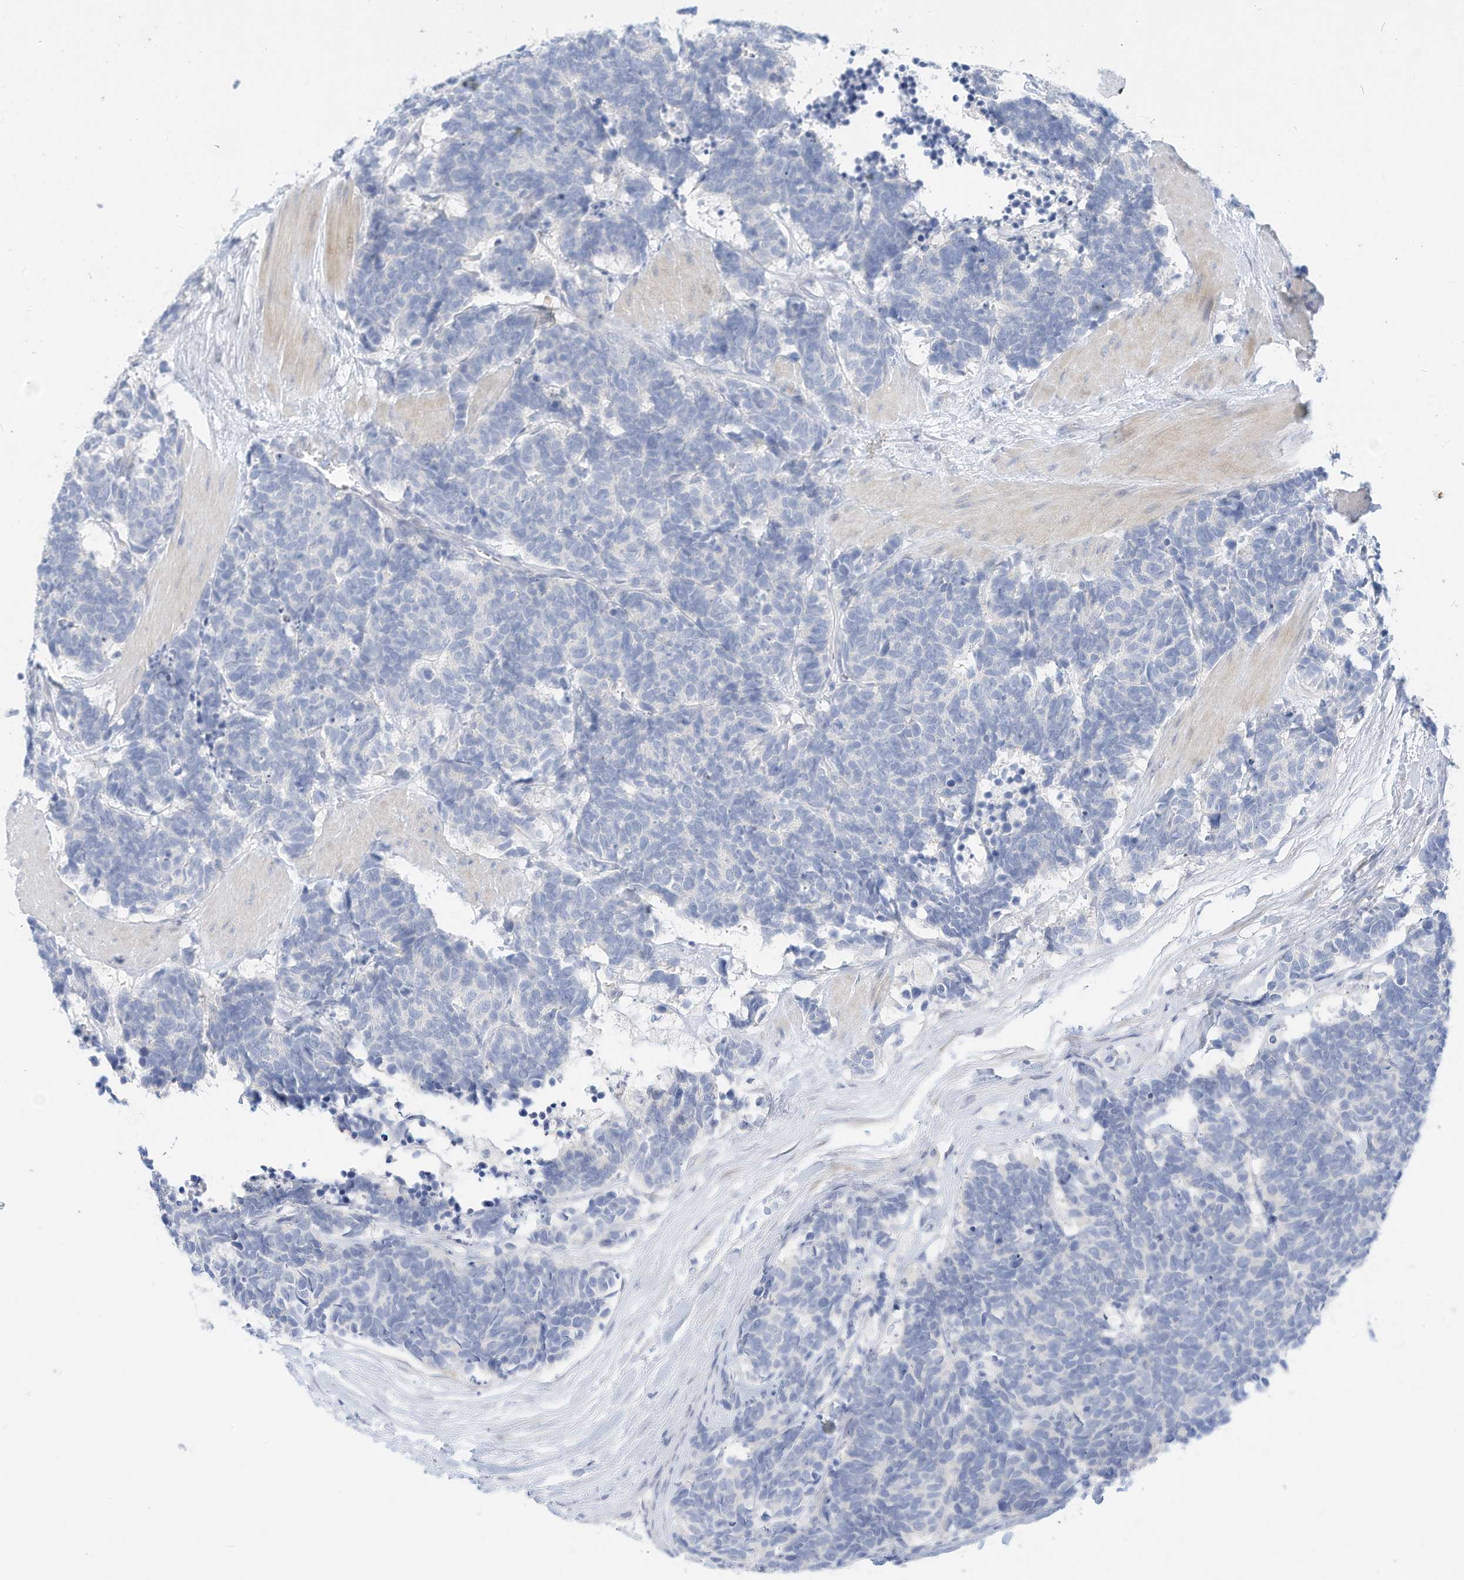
{"staining": {"intensity": "negative", "quantity": "none", "location": "none"}, "tissue": "carcinoid", "cell_type": "Tumor cells", "image_type": "cancer", "snomed": [{"axis": "morphology", "description": "Carcinoma, NOS"}, {"axis": "morphology", "description": "Carcinoid, malignant, NOS"}, {"axis": "topography", "description": "Urinary bladder"}], "caption": "IHC image of human carcinoid stained for a protein (brown), which displays no staining in tumor cells.", "gene": "SPOCD1", "patient": {"sex": "male", "age": 57}}